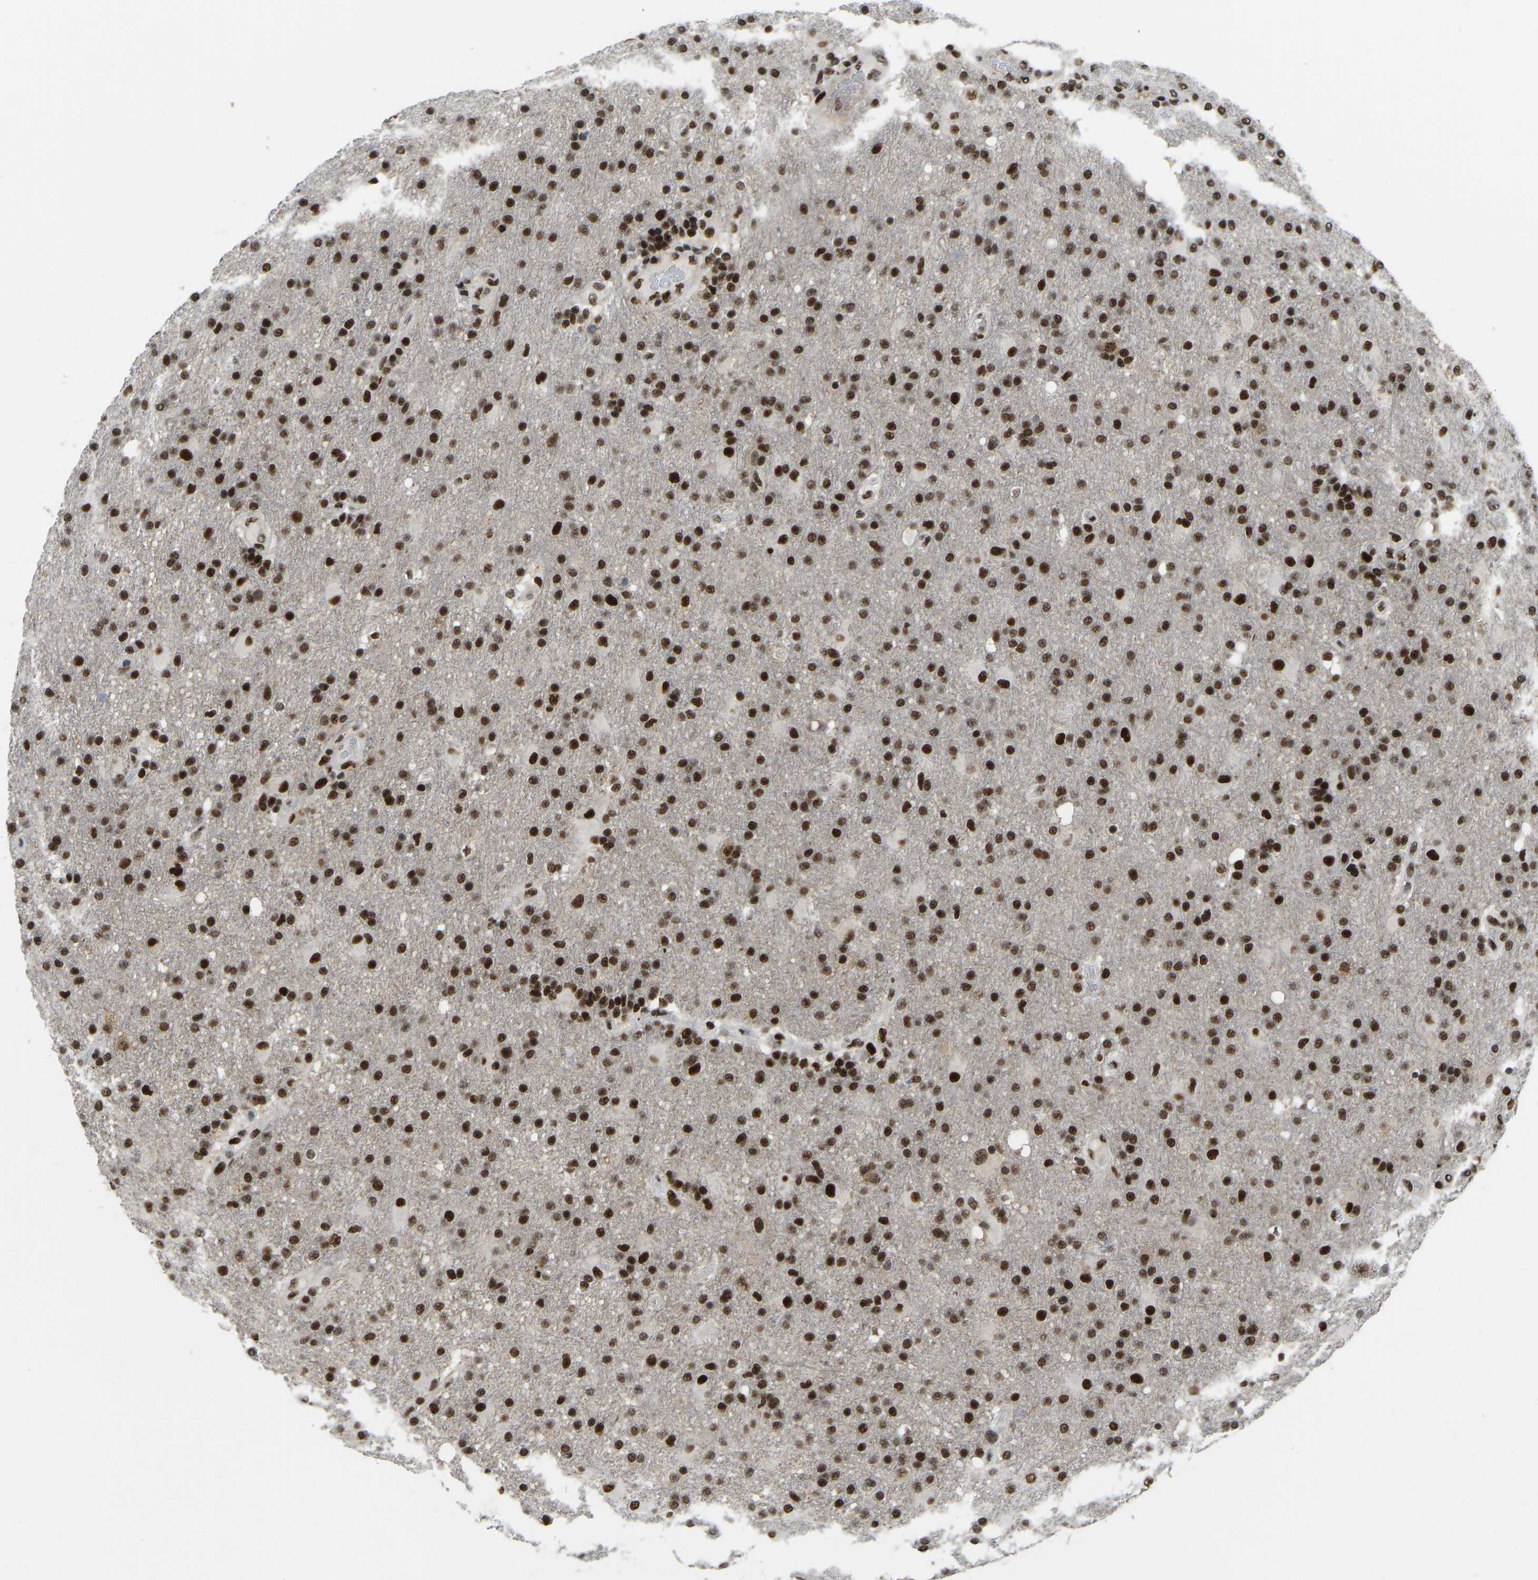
{"staining": {"intensity": "strong", "quantity": ">75%", "location": "nuclear"}, "tissue": "glioma", "cell_type": "Tumor cells", "image_type": "cancer", "snomed": [{"axis": "morphology", "description": "Glioma, malignant, High grade"}, {"axis": "topography", "description": "Brain"}], "caption": "High-grade glioma (malignant) stained for a protein (brown) demonstrates strong nuclear positive positivity in approximately >75% of tumor cells.", "gene": "FOXK1", "patient": {"sex": "male", "age": 72}}